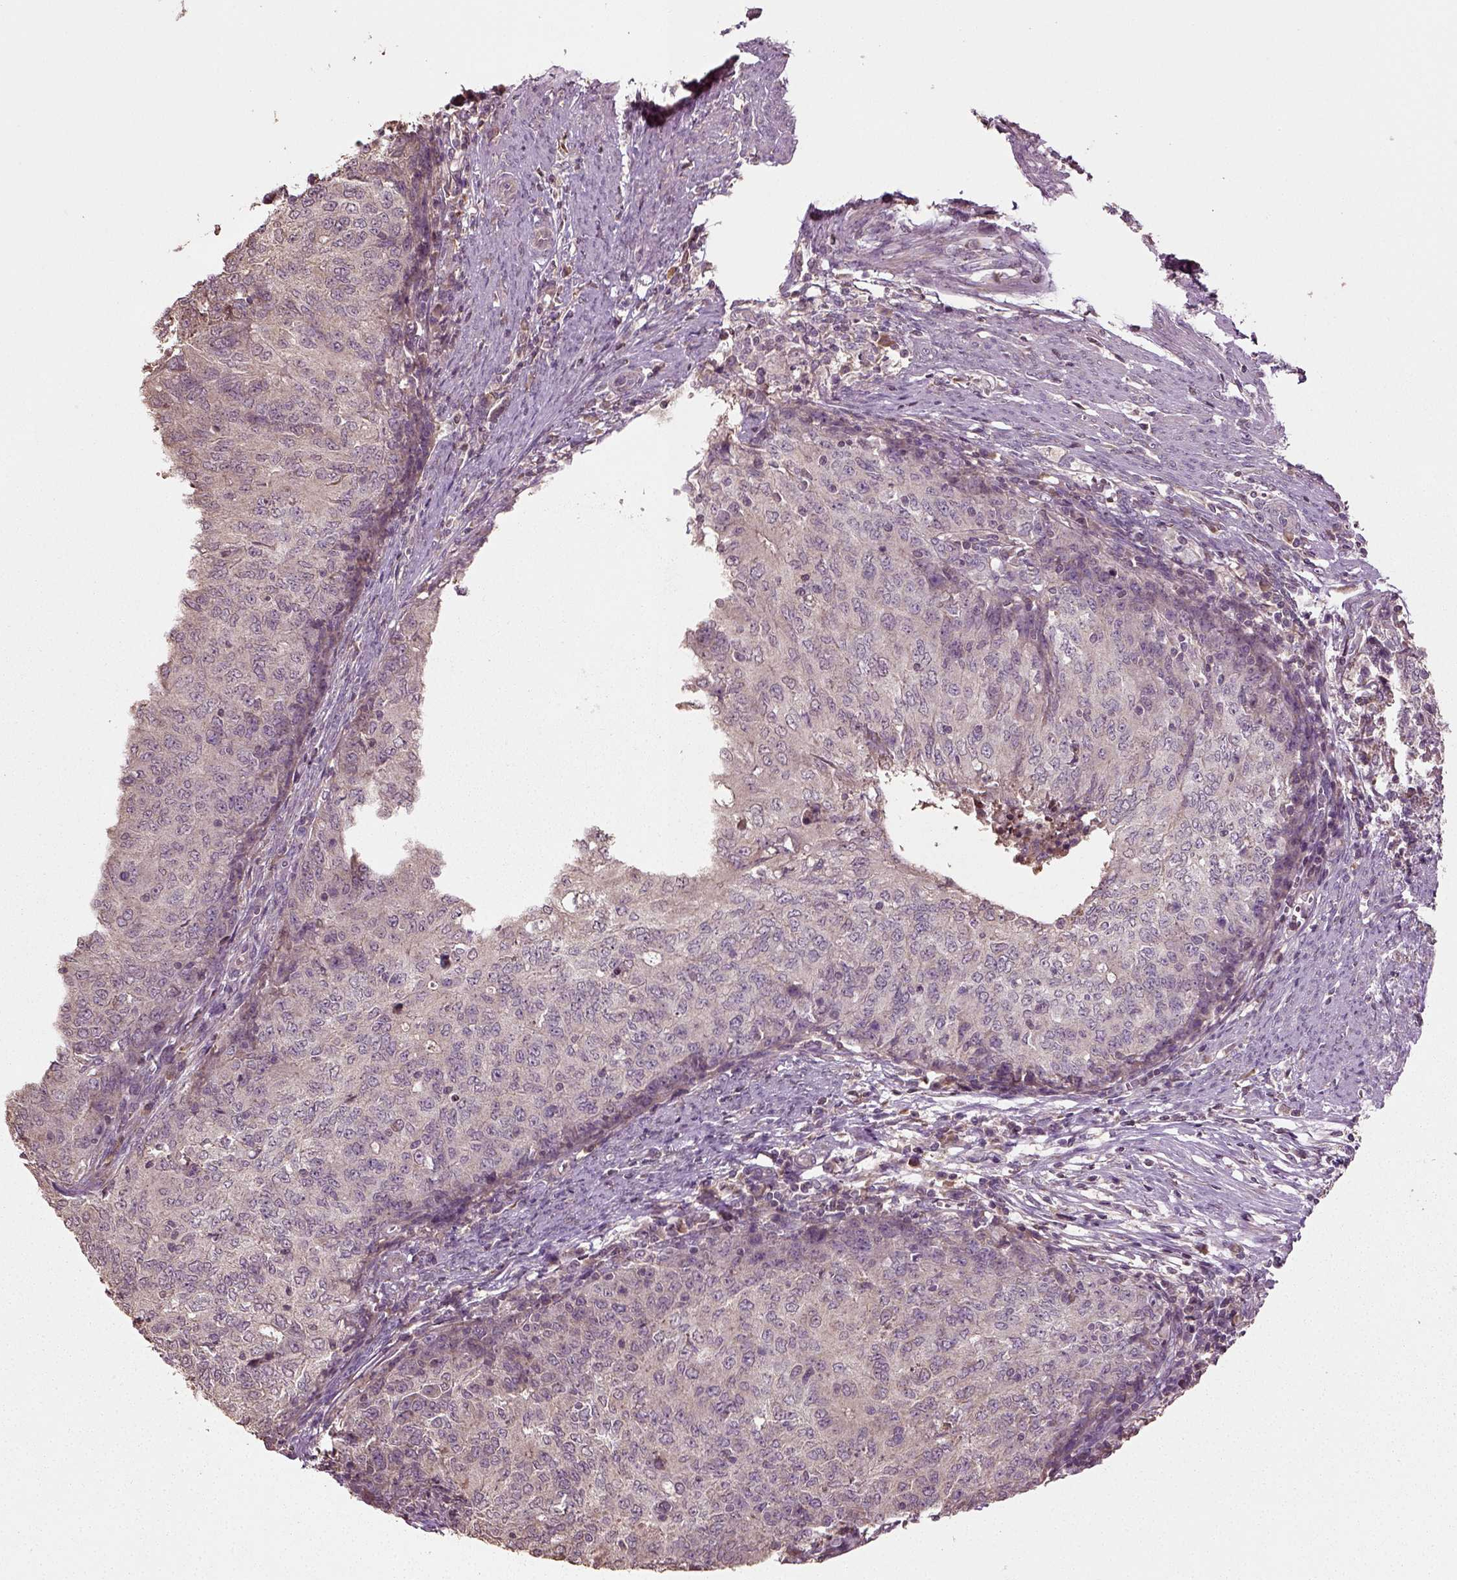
{"staining": {"intensity": "negative", "quantity": "none", "location": "none"}, "tissue": "endometrial cancer", "cell_type": "Tumor cells", "image_type": "cancer", "snomed": [{"axis": "morphology", "description": "Adenocarcinoma, NOS"}, {"axis": "topography", "description": "Endometrium"}], "caption": "The image exhibits no significant expression in tumor cells of endometrial cancer (adenocarcinoma).", "gene": "ERV3-1", "patient": {"sex": "female", "age": 82}}